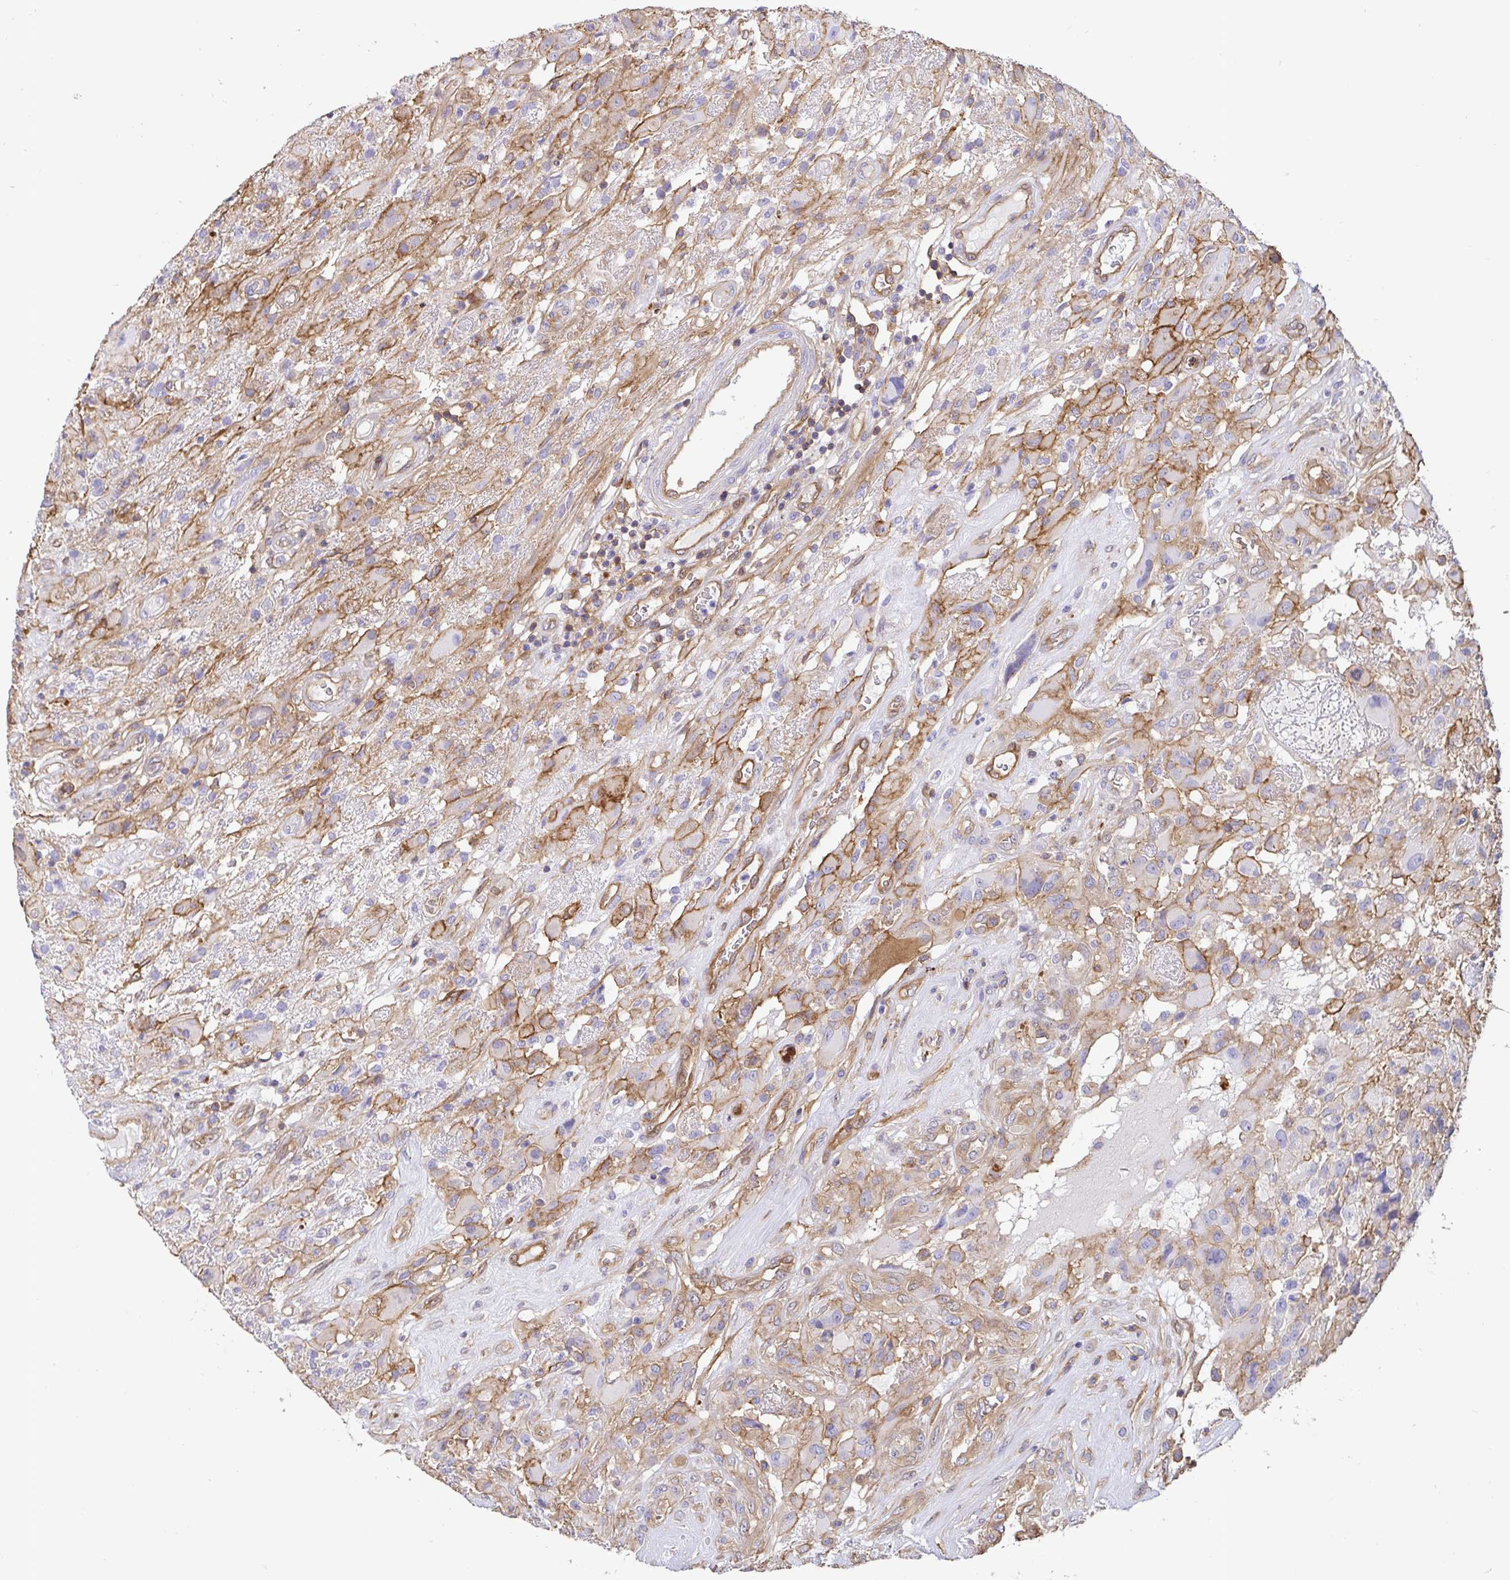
{"staining": {"intensity": "weak", "quantity": "<25%", "location": "cytoplasmic/membranous"}, "tissue": "glioma", "cell_type": "Tumor cells", "image_type": "cancer", "snomed": [{"axis": "morphology", "description": "Glioma, malignant, High grade"}, {"axis": "topography", "description": "Brain"}], "caption": "This histopathology image is of glioma stained with IHC to label a protein in brown with the nuclei are counter-stained blue. There is no staining in tumor cells. (DAB (3,3'-diaminobenzidine) immunohistochemistry, high magnification).", "gene": "ANXA2", "patient": {"sex": "male", "age": 46}}